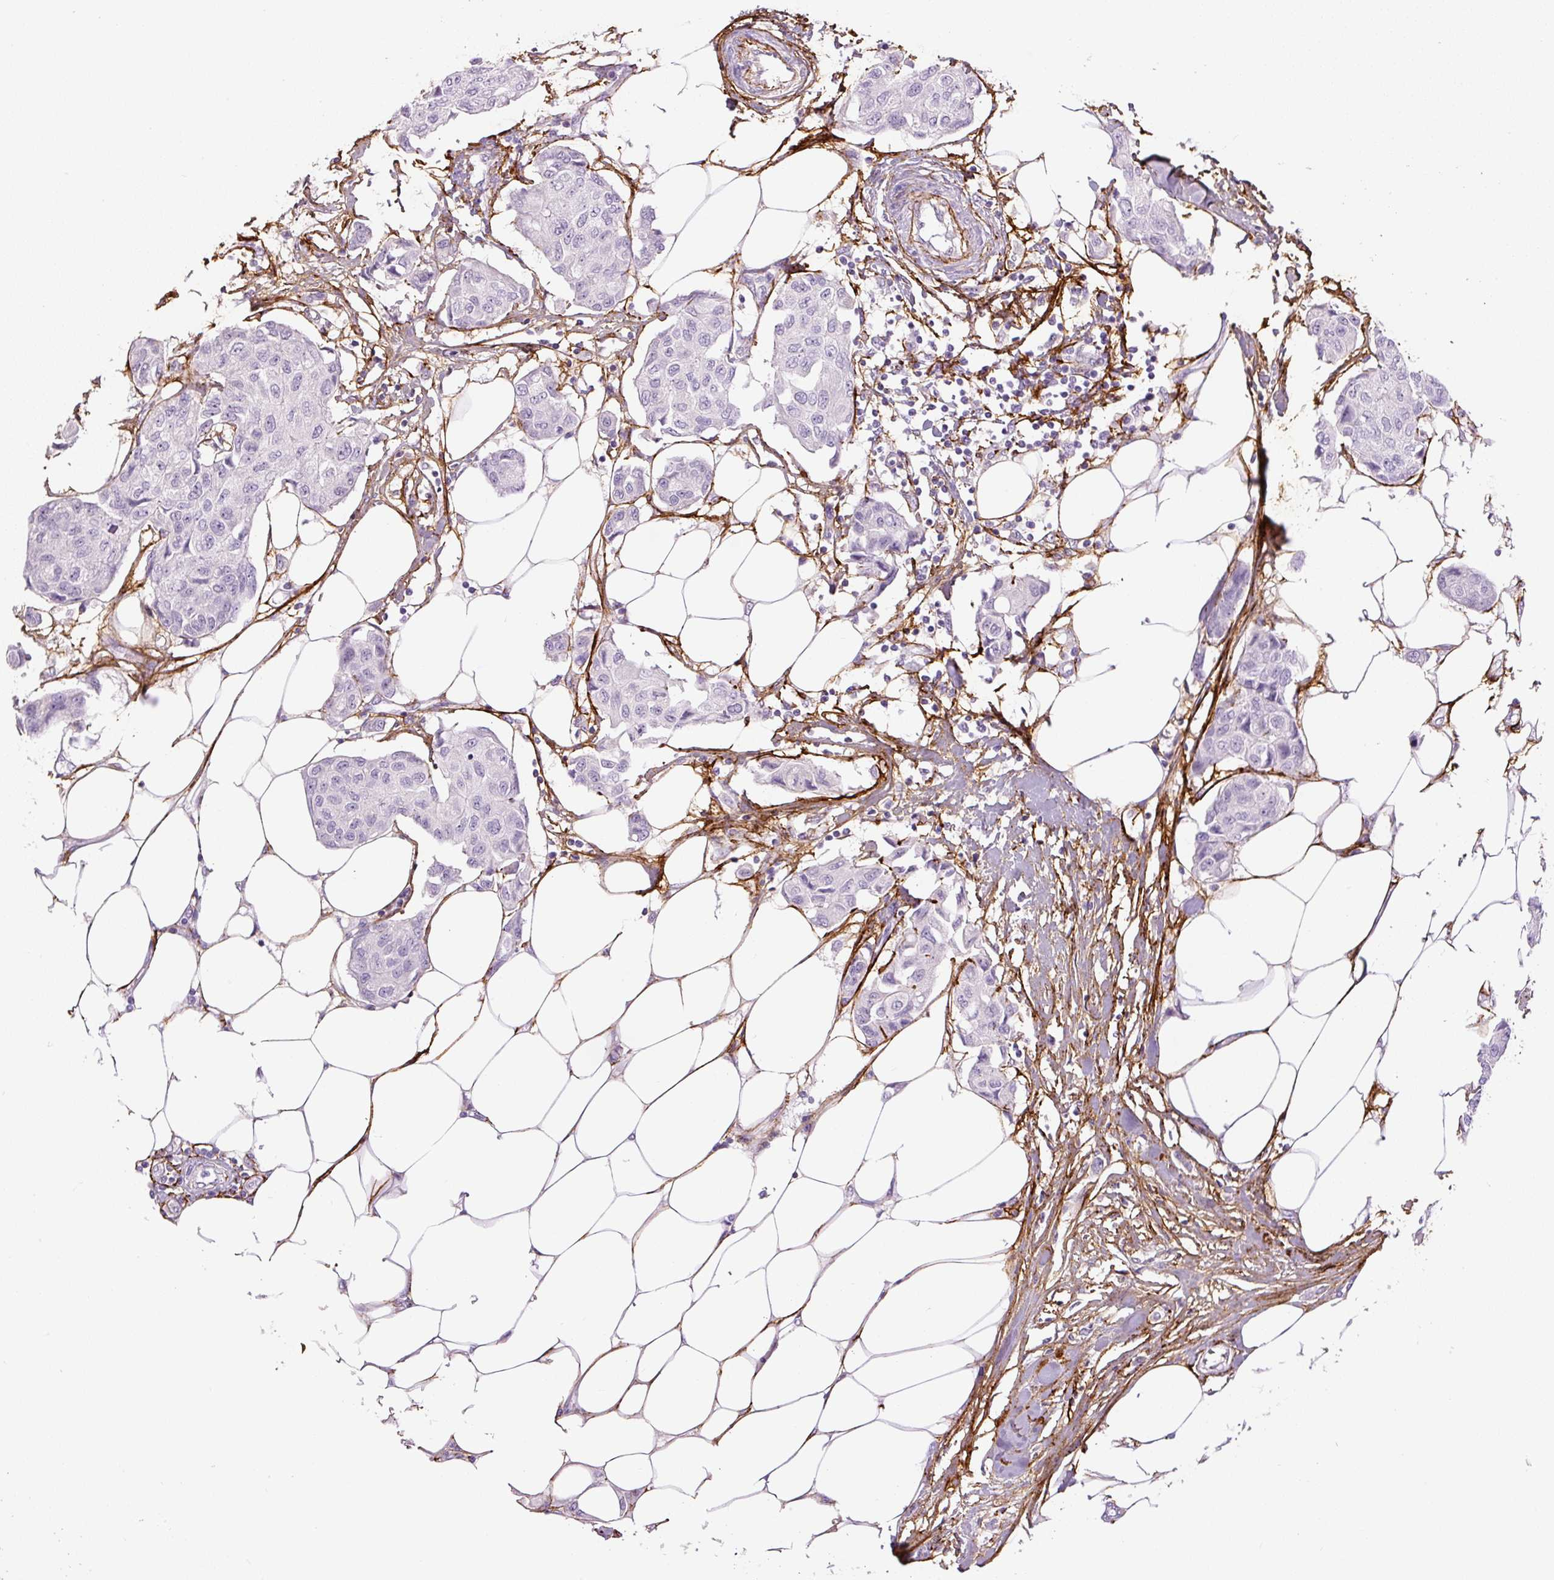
{"staining": {"intensity": "negative", "quantity": "none", "location": "none"}, "tissue": "breast cancer", "cell_type": "Tumor cells", "image_type": "cancer", "snomed": [{"axis": "morphology", "description": "Duct carcinoma"}, {"axis": "topography", "description": "Breast"}, {"axis": "topography", "description": "Lymph node"}], "caption": "DAB (3,3'-diaminobenzidine) immunohistochemical staining of invasive ductal carcinoma (breast) reveals no significant expression in tumor cells.", "gene": "FBN1", "patient": {"sex": "female", "age": 80}}